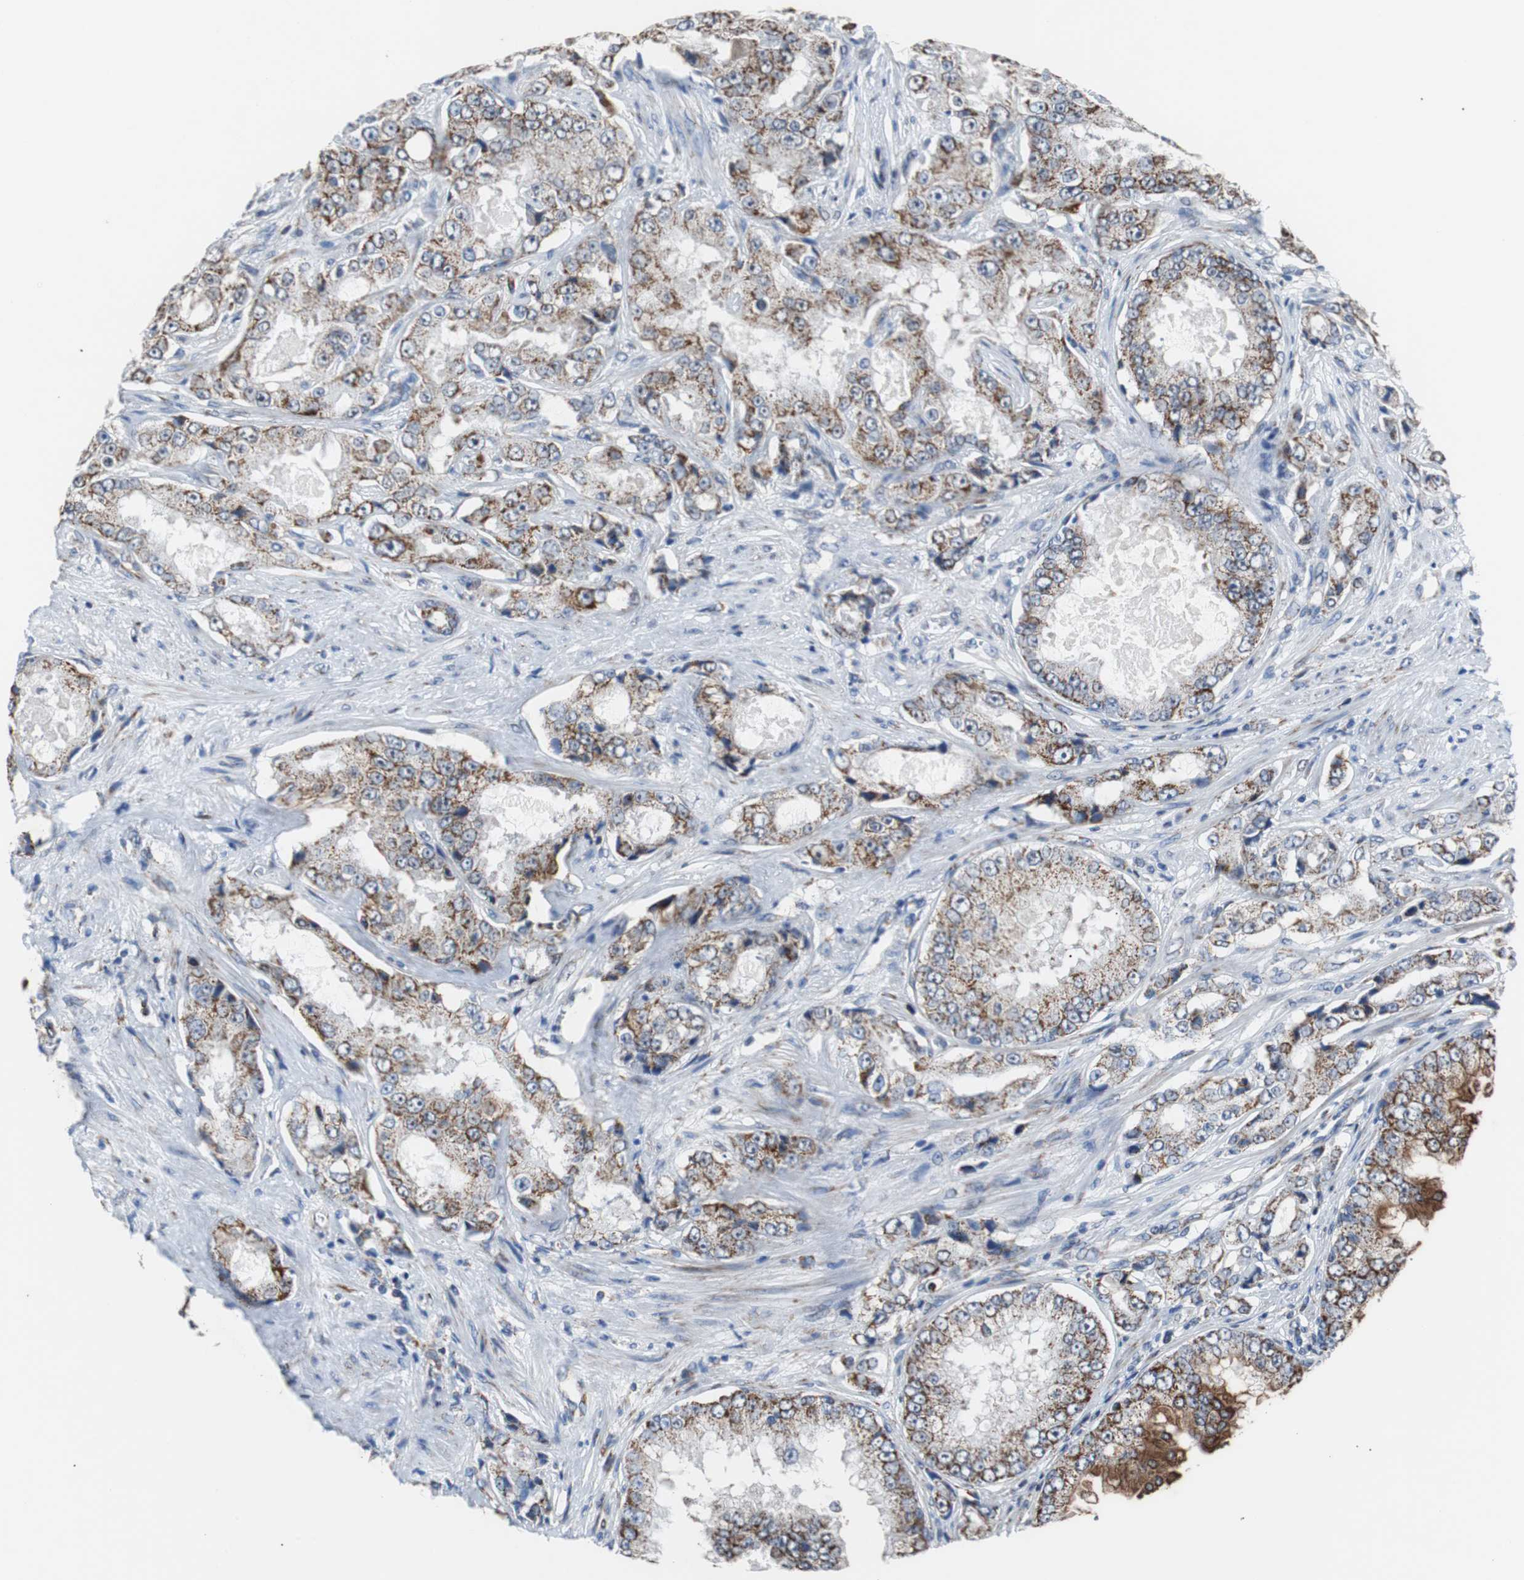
{"staining": {"intensity": "moderate", "quantity": ">75%", "location": "cytoplasmic/membranous"}, "tissue": "prostate cancer", "cell_type": "Tumor cells", "image_type": "cancer", "snomed": [{"axis": "morphology", "description": "Adenocarcinoma, High grade"}, {"axis": "topography", "description": "Prostate"}], "caption": "This photomicrograph reveals IHC staining of human prostate cancer, with medium moderate cytoplasmic/membranous staining in about >75% of tumor cells.", "gene": "PITRM1", "patient": {"sex": "male", "age": 73}}